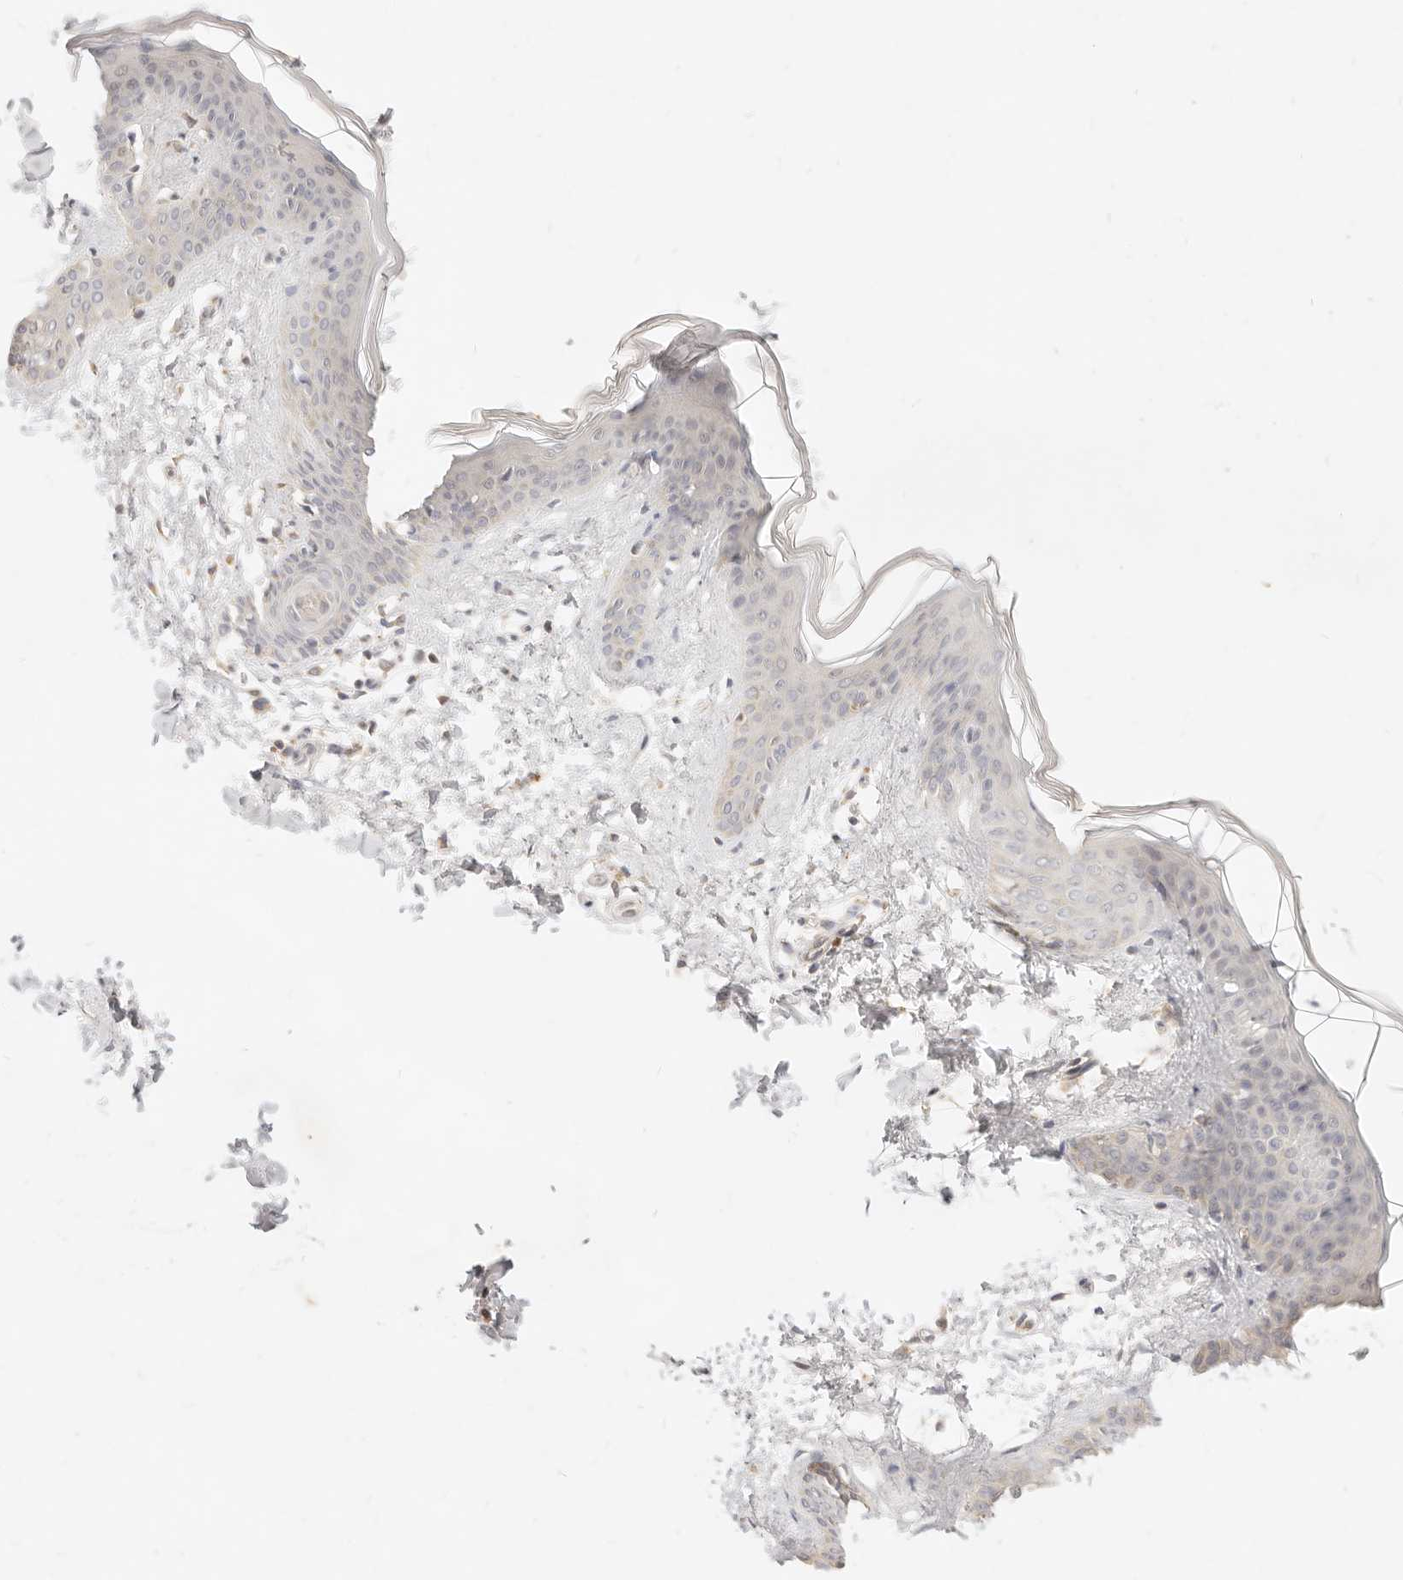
{"staining": {"intensity": "weak", "quantity": "25%-75%", "location": "cytoplasmic/membranous"}, "tissue": "skin", "cell_type": "Fibroblasts", "image_type": "normal", "snomed": [{"axis": "morphology", "description": "Normal tissue, NOS"}, {"axis": "topography", "description": "Skin"}], "caption": "Skin stained with immunohistochemistry shows weak cytoplasmic/membranous staining in approximately 25%-75% of fibroblasts.", "gene": "RUBCNL", "patient": {"sex": "female", "age": 17}}